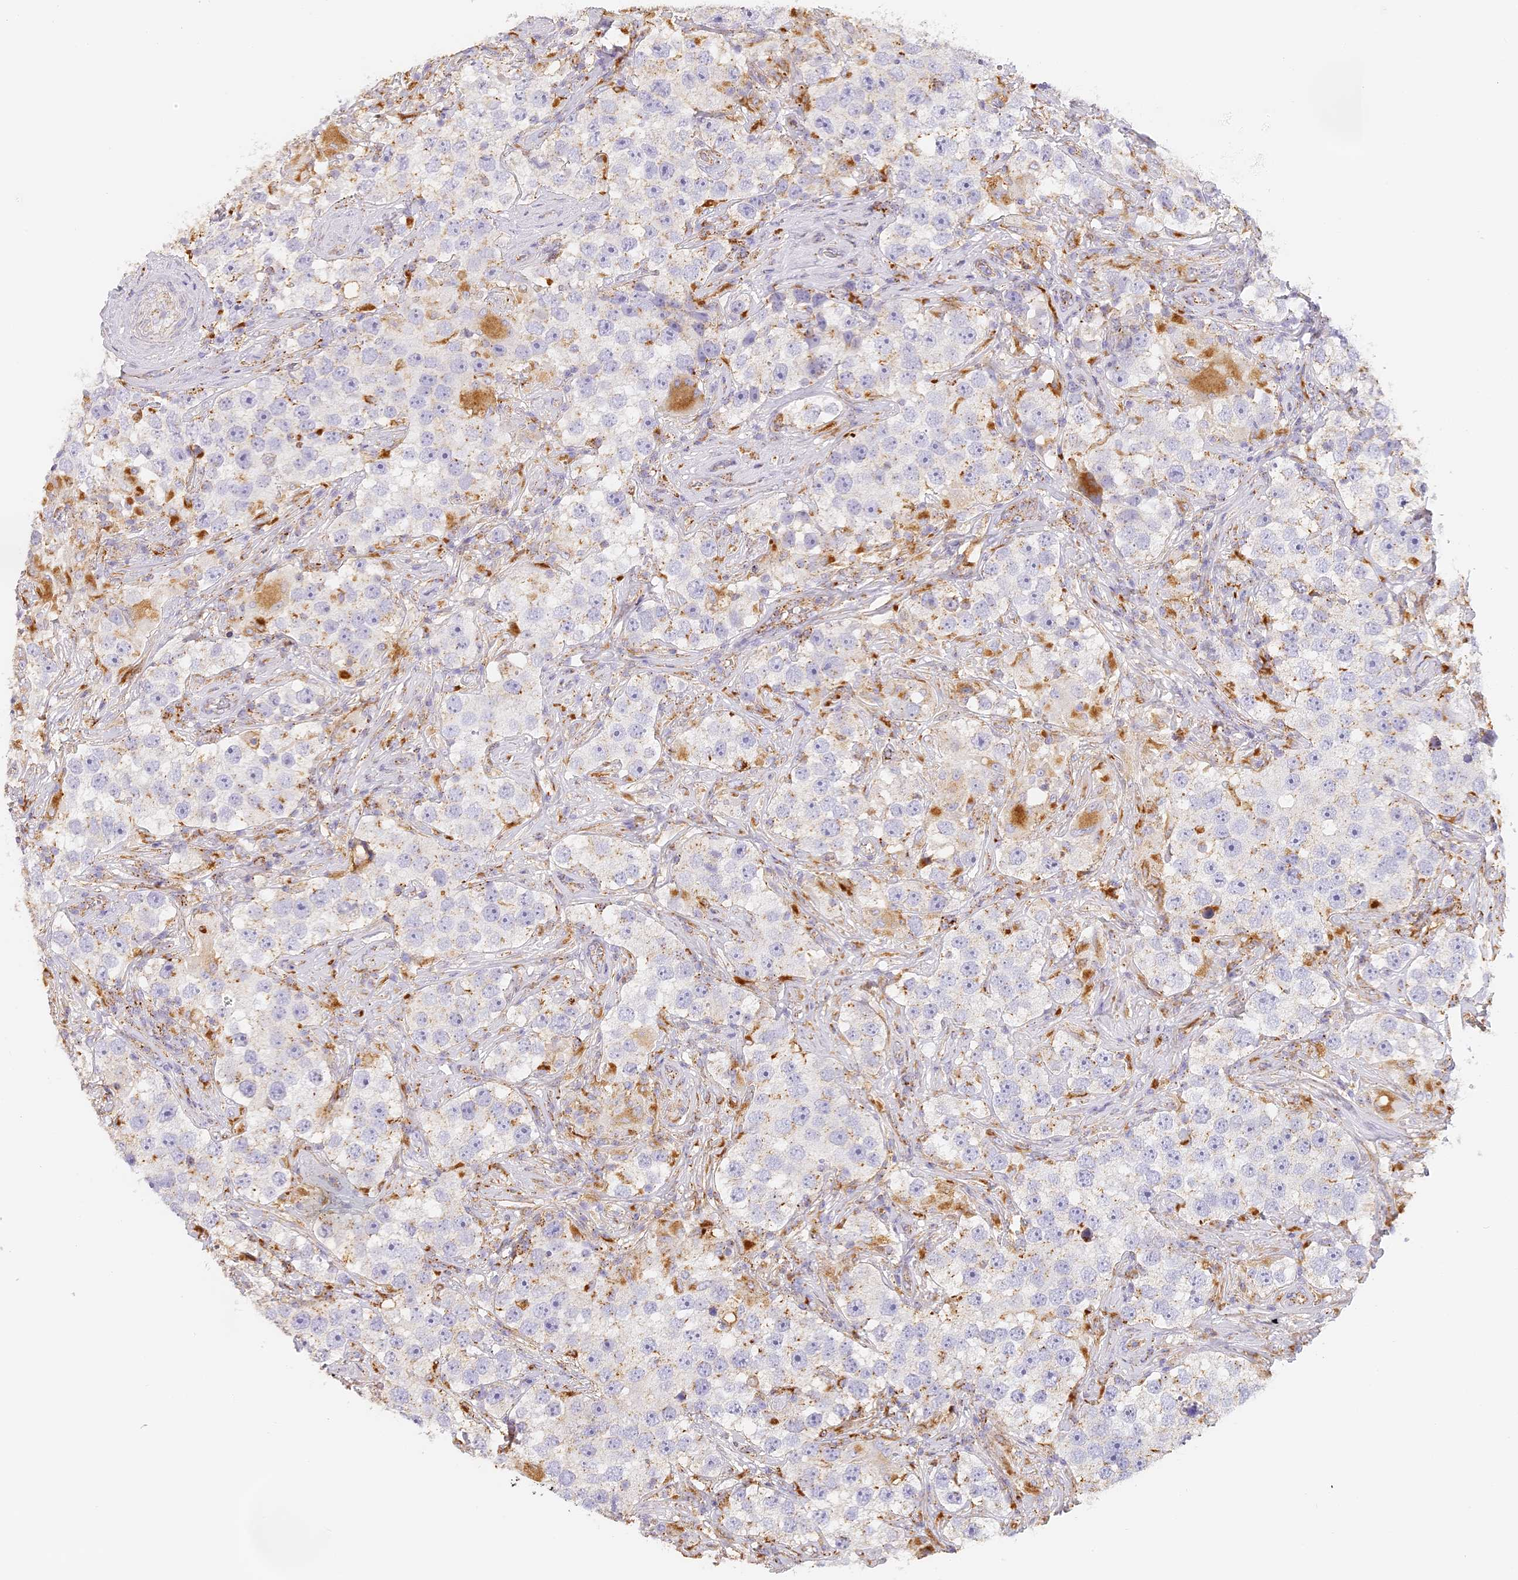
{"staining": {"intensity": "moderate", "quantity": "<25%", "location": "cytoplasmic/membranous"}, "tissue": "testis cancer", "cell_type": "Tumor cells", "image_type": "cancer", "snomed": [{"axis": "morphology", "description": "Seminoma, NOS"}, {"axis": "topography", "description": "Testis"}], "caption": "Human seminoma (testis) stained with a protein marker demonstrates moderate staining in tumor cells.", "gene": "LAMP2", "patient": {"sex": "male", "age": 49}}